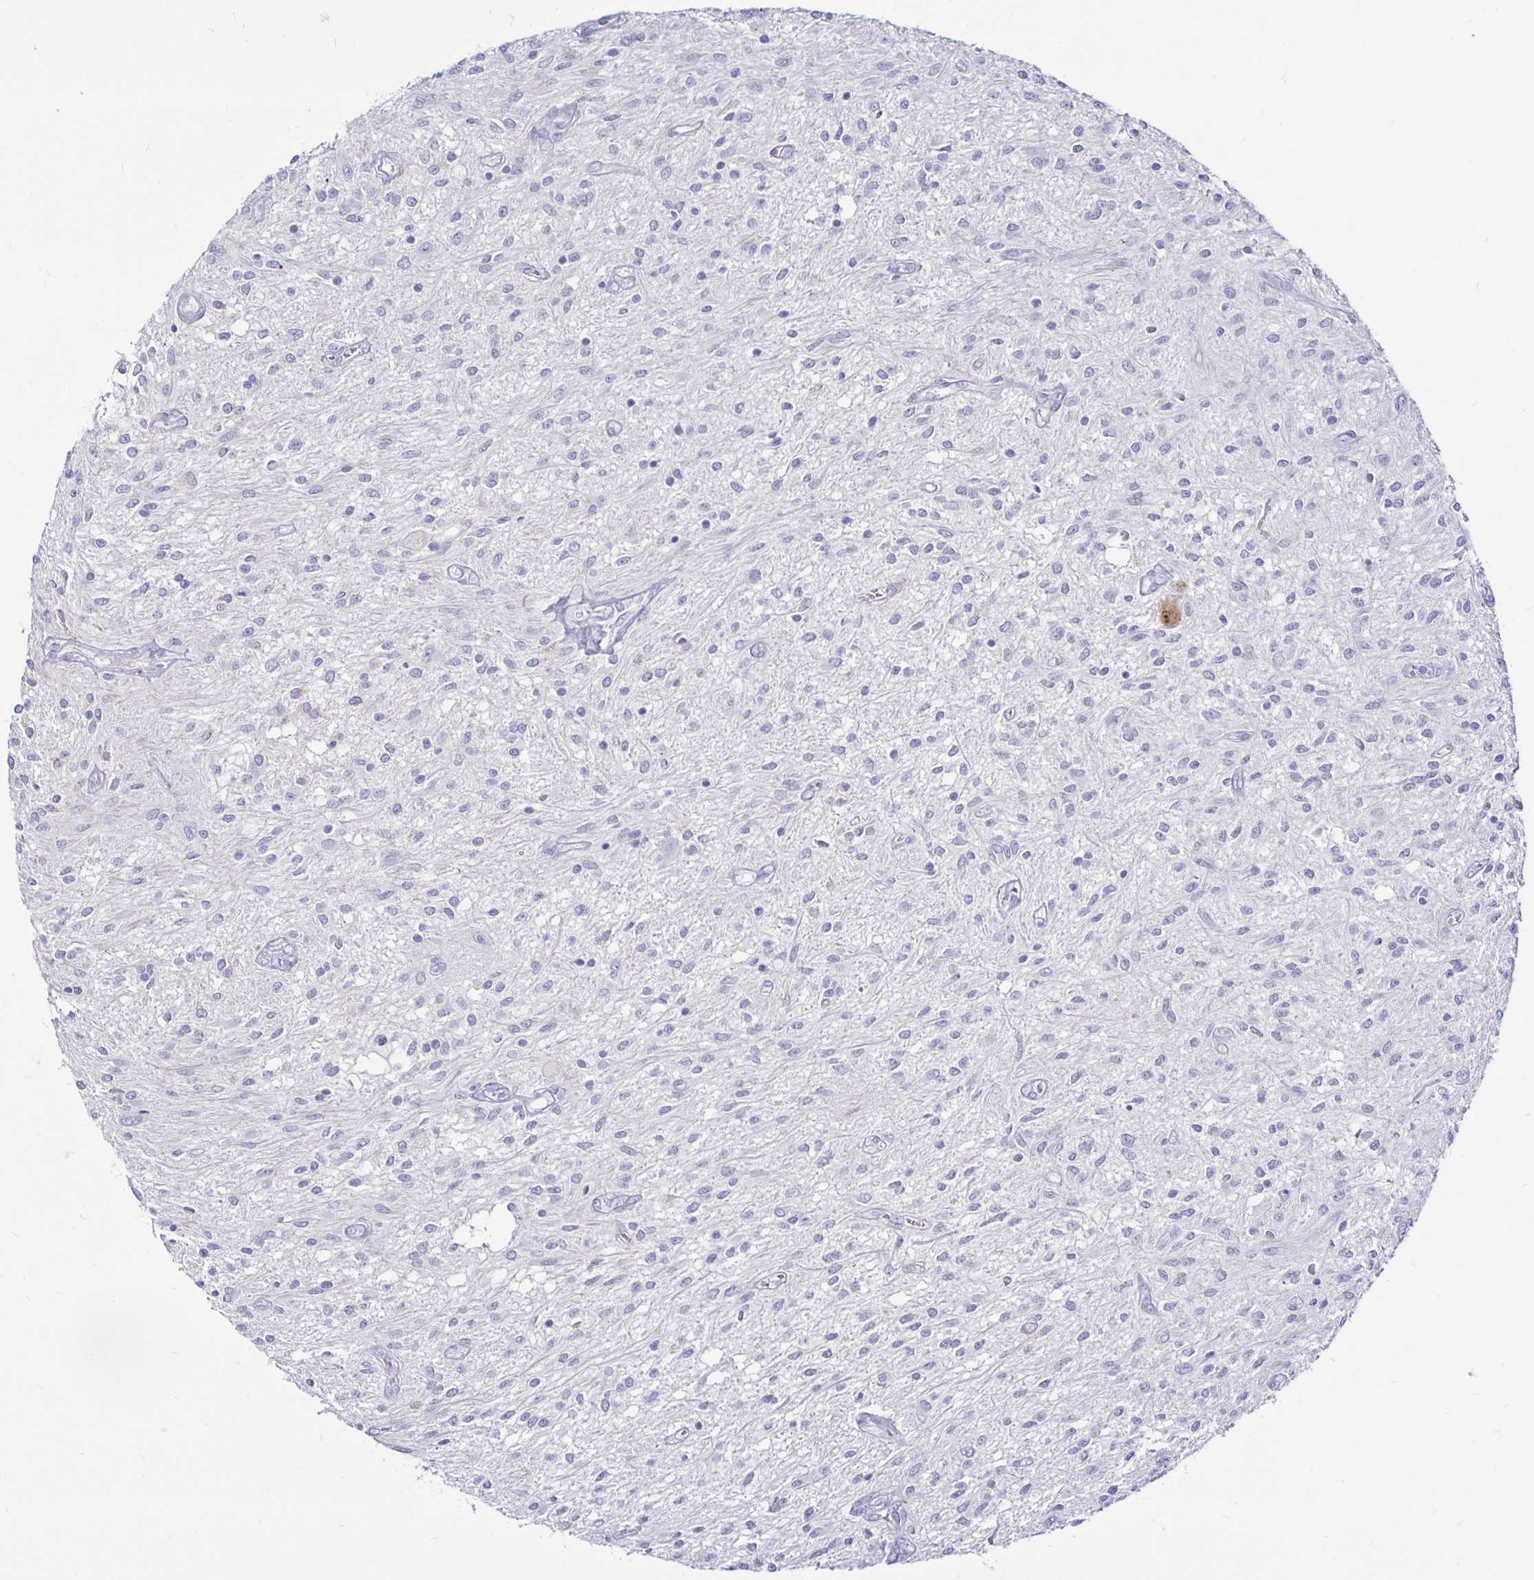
{"staining": {"intensity": "negative", "quantity": "none", "location": "none"}, "tissue": "glioma", "cell_type": "Tumor cells", "image_type": "cancer", "snomed": [{"axis": "morphology", "description": "Glioma, malignant, Low grade"}, {"axis": "topography", "description": "Cerebellum"}], "caption": "Tumor cells are negative for brown protein staining in glioma. The staining was performed using DAB (3,3'-diaminobenzidine) to visualize the protein expression in brown, while the nuclei were stained in blue with hematoxylin (Magnification: 20x).", "gene": "TIMP1", "patient": {"sex": "female", "age": 14}}